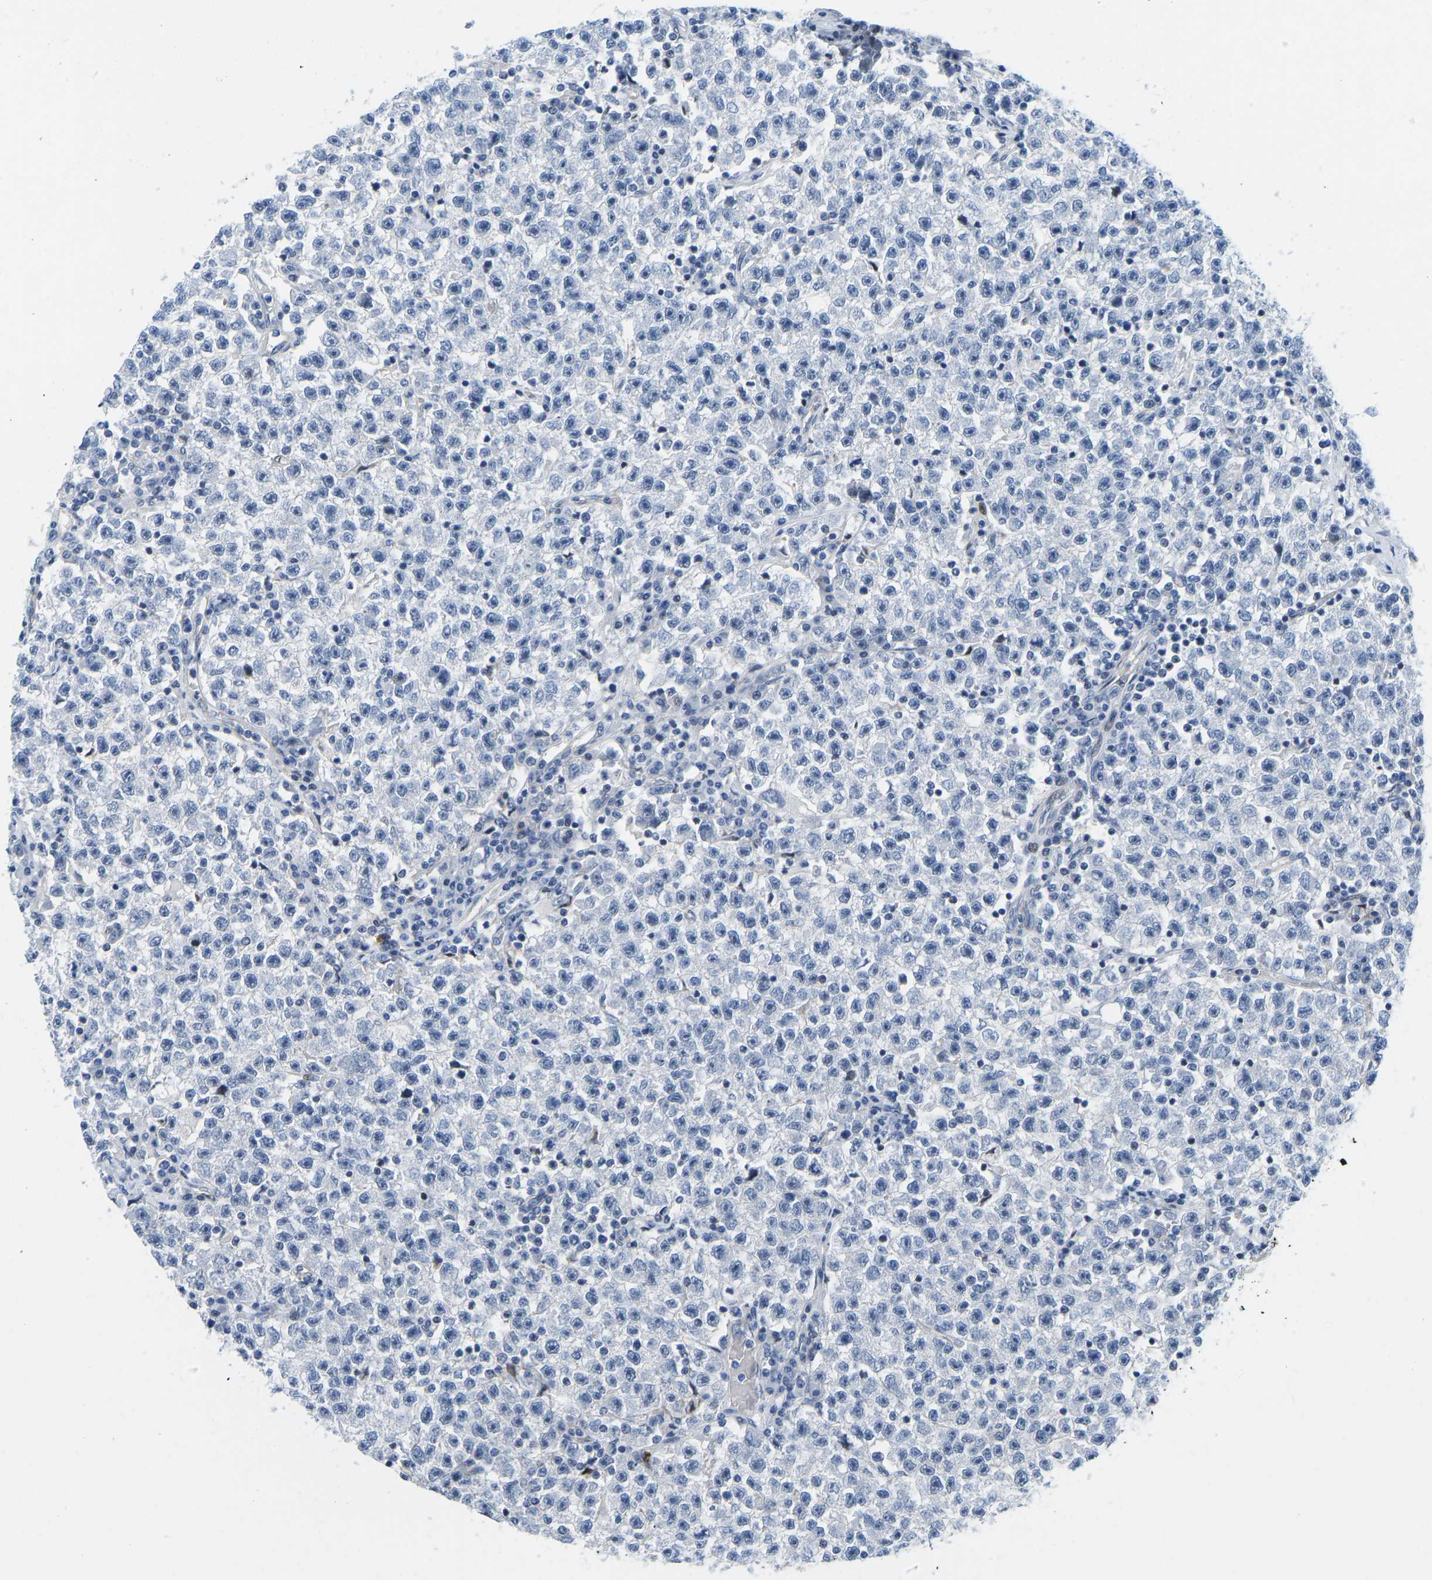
{"staining": {"intensity": "negative", "quantity": "none", "location": "none"}, "tissue": "testis cancer", "cell_type": "Tumor cells", "image_type": "cancer", "snomed": [{"axis": "morphology", "description": "Seminoma, NOS"}, {"axis": "topography", "description": "Testis"}], "caption": "The micrograph shows no staining of tumor cells in seminoma (testis).", "gene": "HDAC5", "patient": {"sex": "male", "age": 22}}